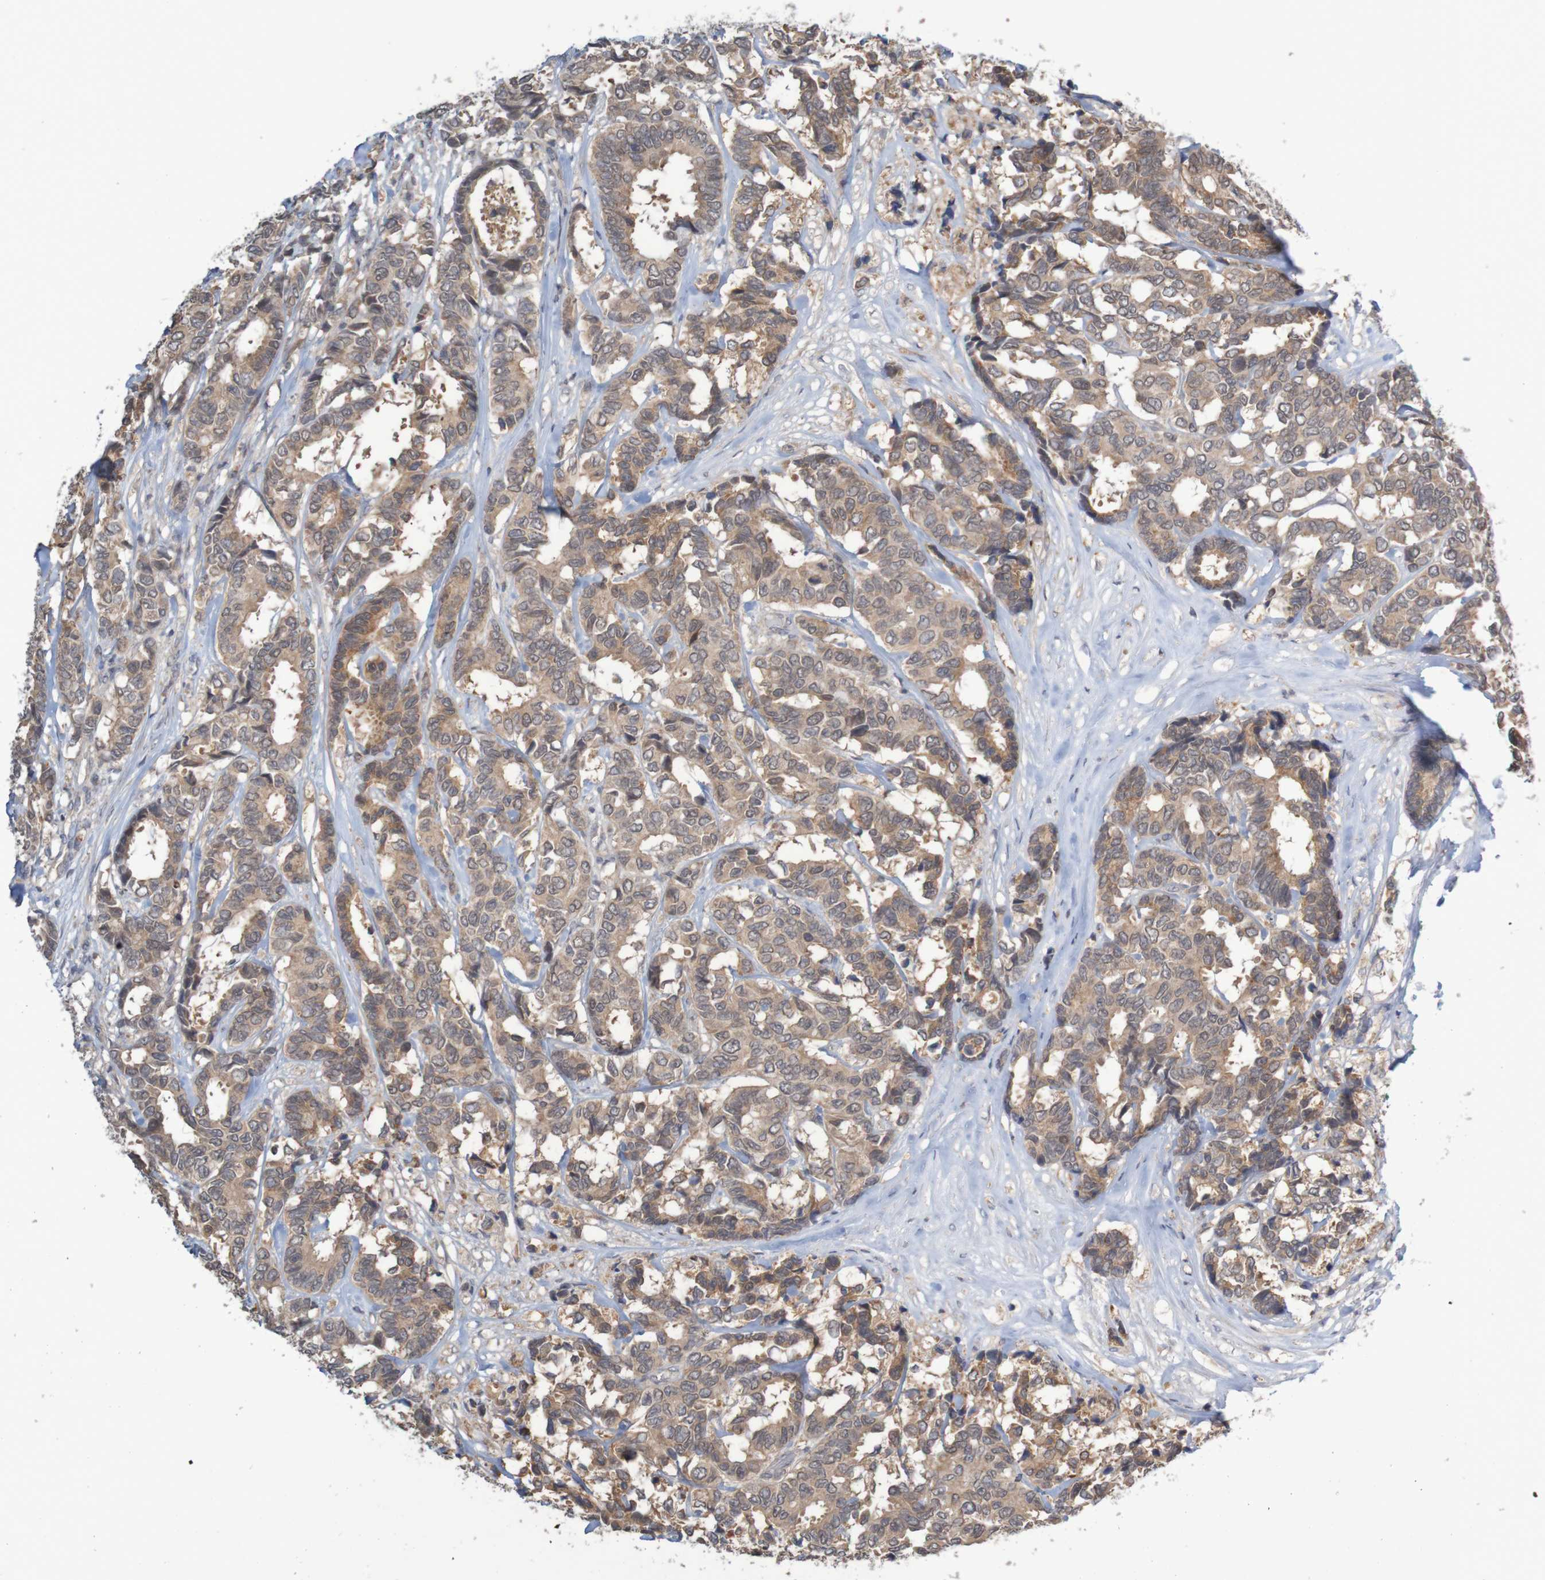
{"staining": {"intensity": "moderate", "quantity": ">75%", "location": "cytoplasmic/membranous"}, "tissue": "breast cancer", "cell_type": "Tumor cells", "image_type": "cancer", "snomed": [{"axis": "morphology", "description": "Duct carcinoma"}, {"axis": "topography", "description": "Breast"}], "caption": "Immunohistochemistry (IHC) of human infiltrating ductal carcinoma (breast) displays medium levels of moderate cytoplasmic/membranous expression in about >75% of tumor cells.", "gene": "ANKK1", "patient": {"sex": "female", "age": 87}}